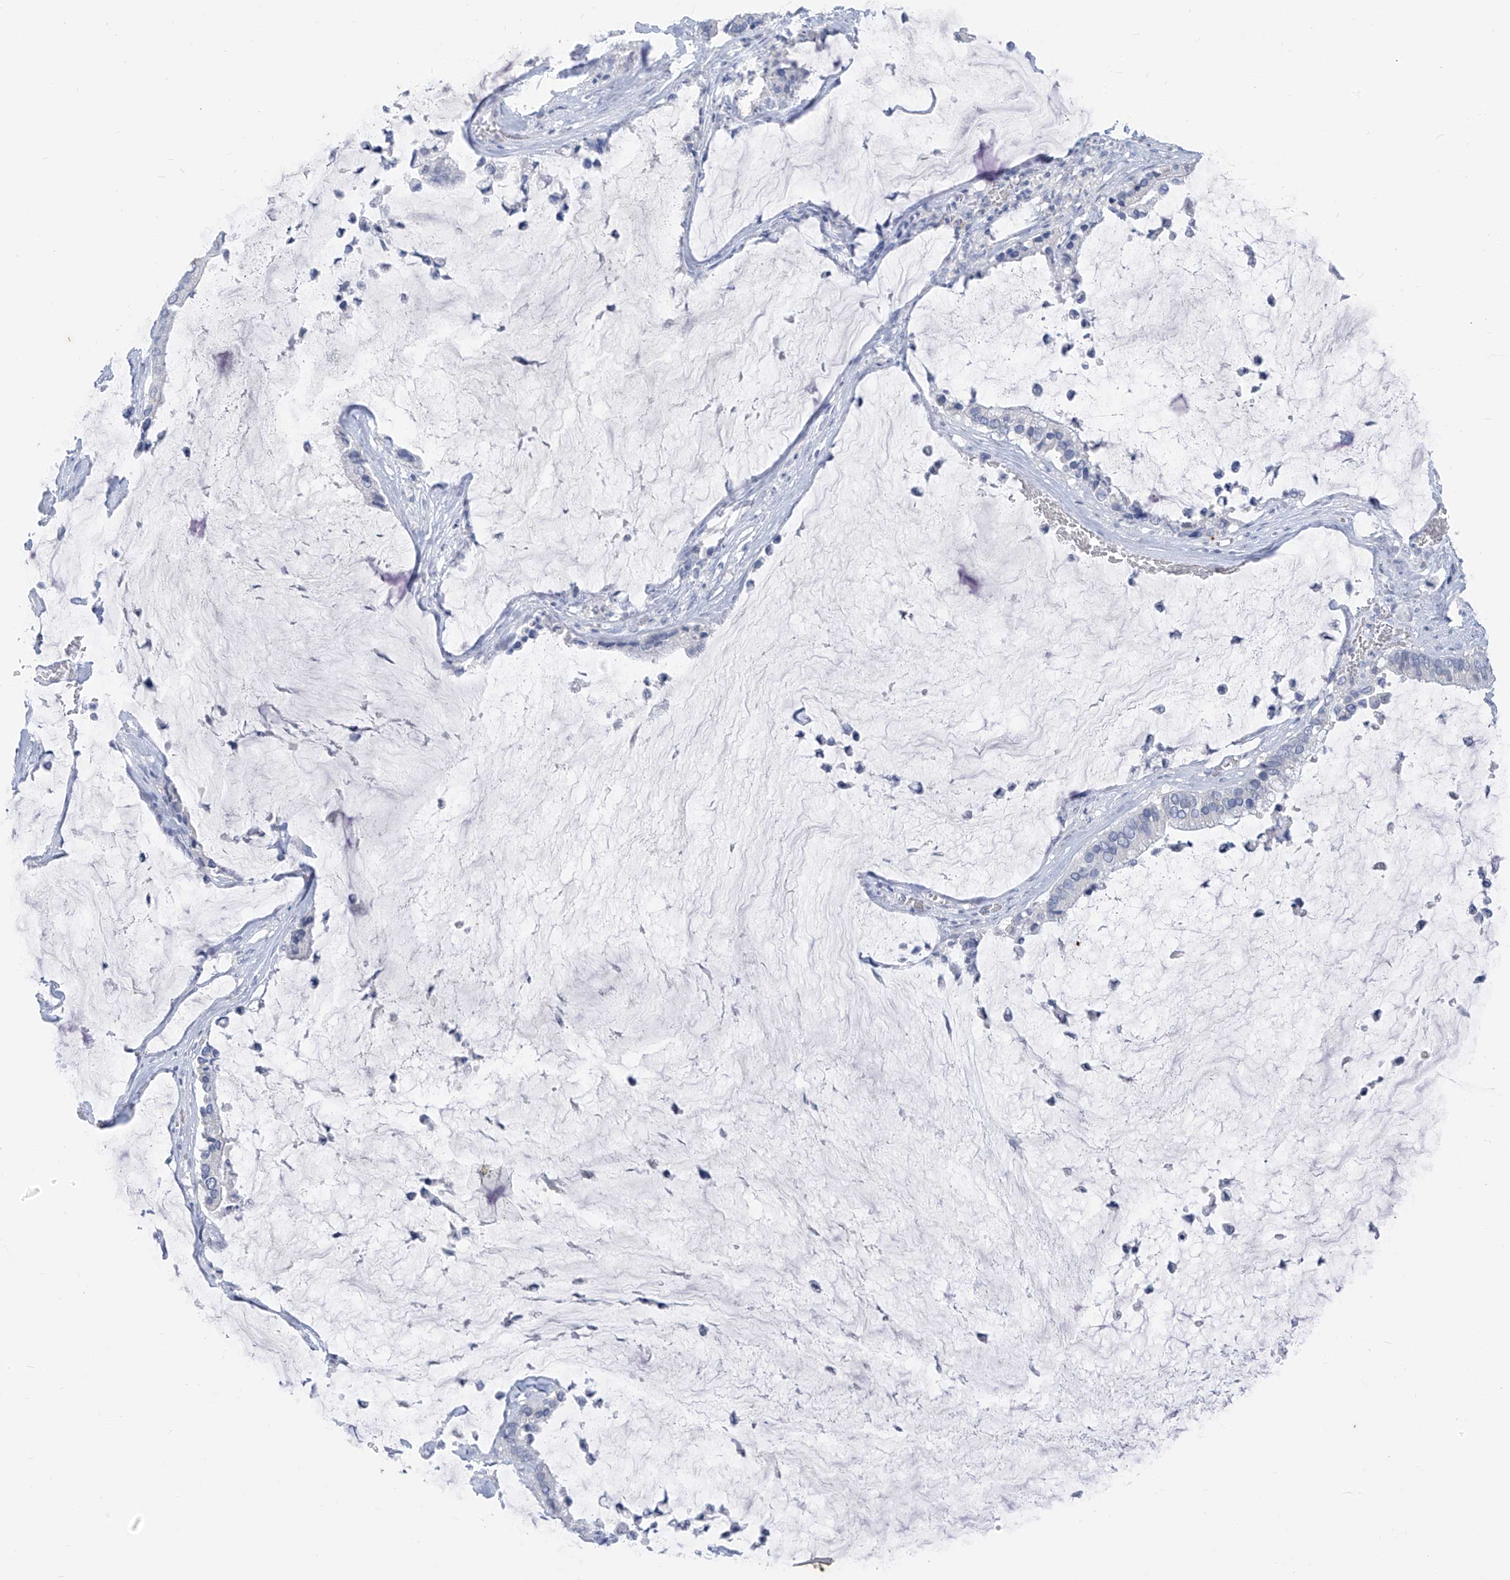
{"staining": {"intensity": "negative", "quantity": "none", "location": "none"}, "tissue": "pancreatic cancer", "cell_type": "Tumor cells", "image_type": "cancer", "snomed": [{"axis": "morphology", "description": "Adenocarcinoma, NOS"}, {"axis": "topography", "description": "Pancreas"}], "caption": "DAB immunohistochemical staining of pancreatic cancer (adenocarcinoma) shows no significant positivity in tumor cells.", "gene": "CX3CR1", "patient": {"sex": "male", "age": 41}}